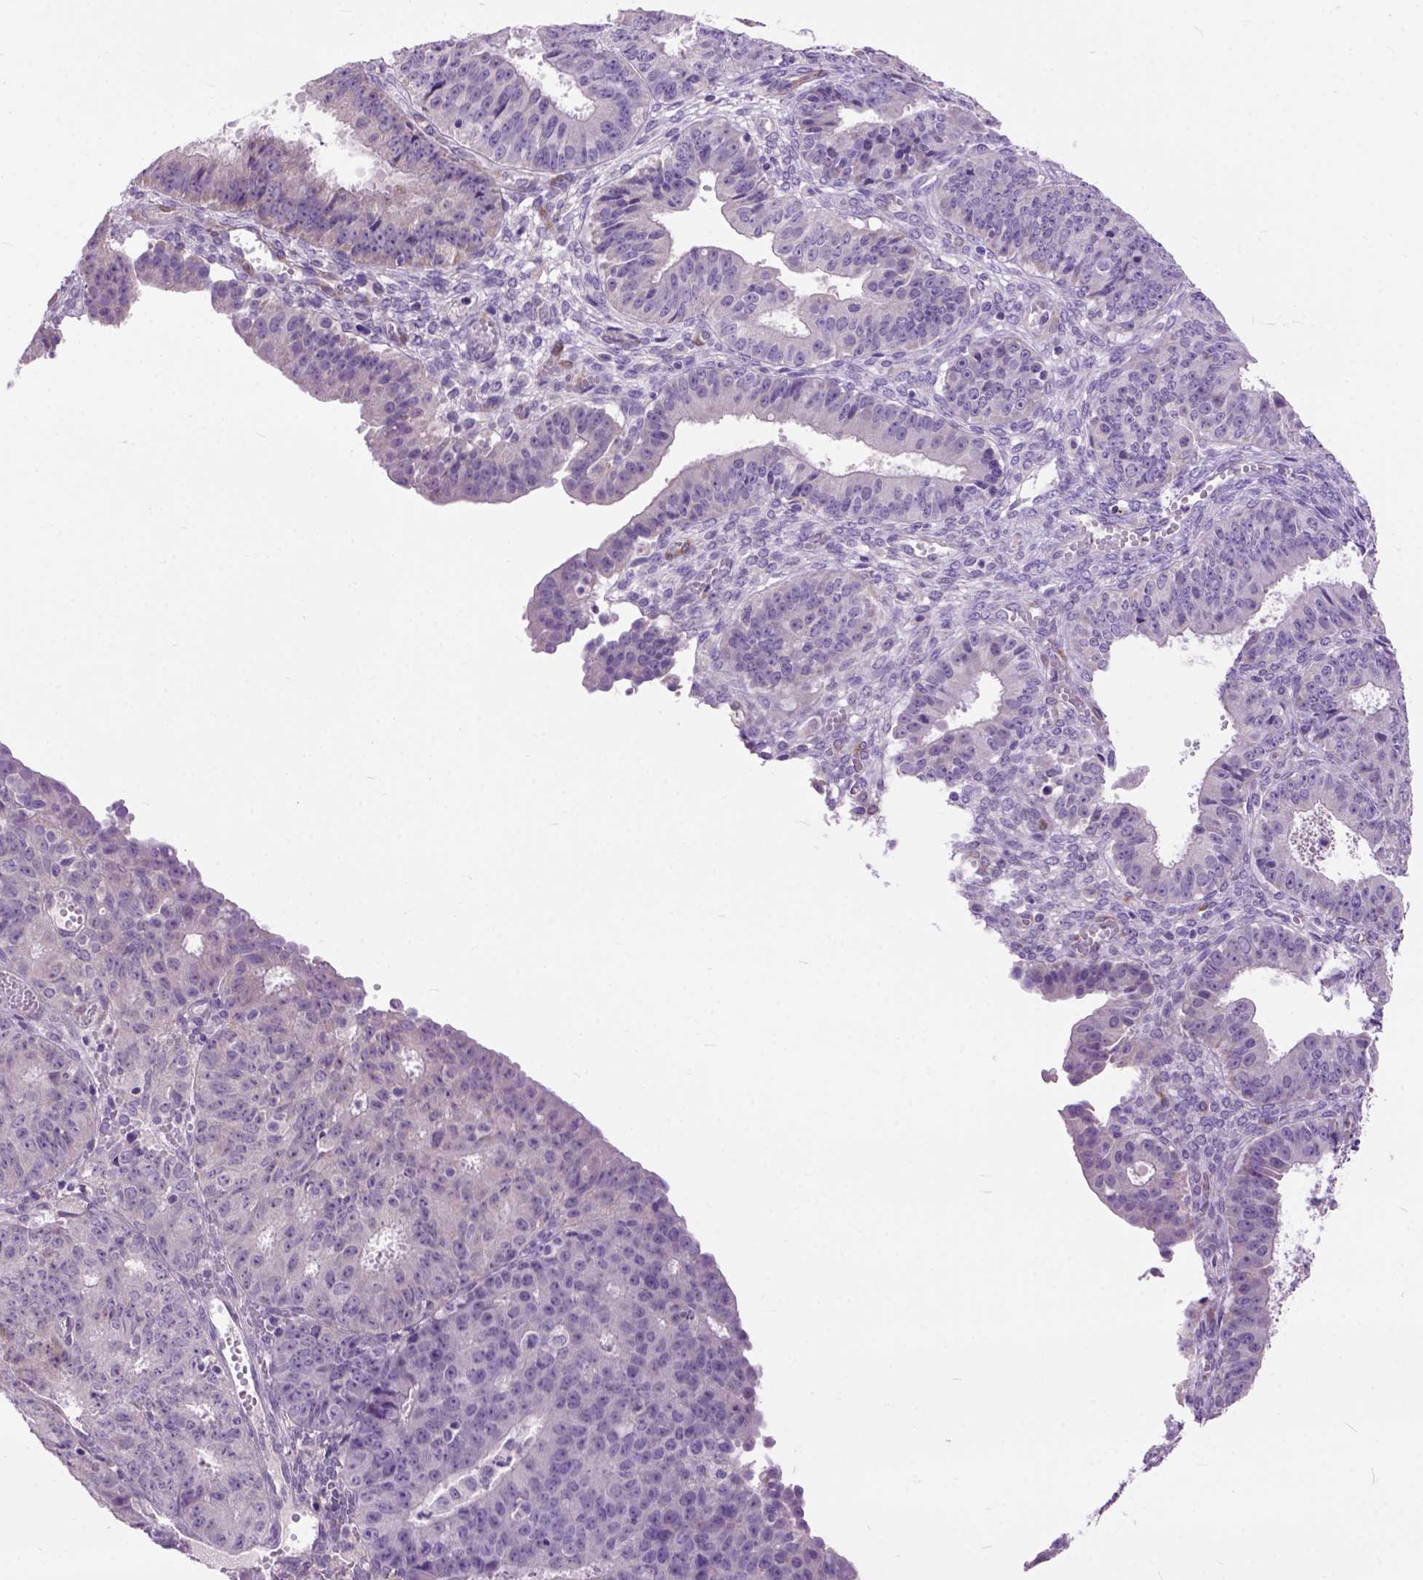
{"staining": {"intensity": "negative", "quantity": "none", "location": "none"}, "tissue": "ovarian cancer", "cell_type": "Tumor cells", "image_type": "cancer", "snomed": [{"axis": "morphology", "description": "Carcinoma, endometroid"}, {"axis": "topography", "description": "Ovary"}], "caption": "Endometroid carcinoma (ovarian) was stained to show a protein in brown. There is no significant positivity in tumor cells.", "gene": "MAPT", "patient": {"sex": "female", "age": 42}}